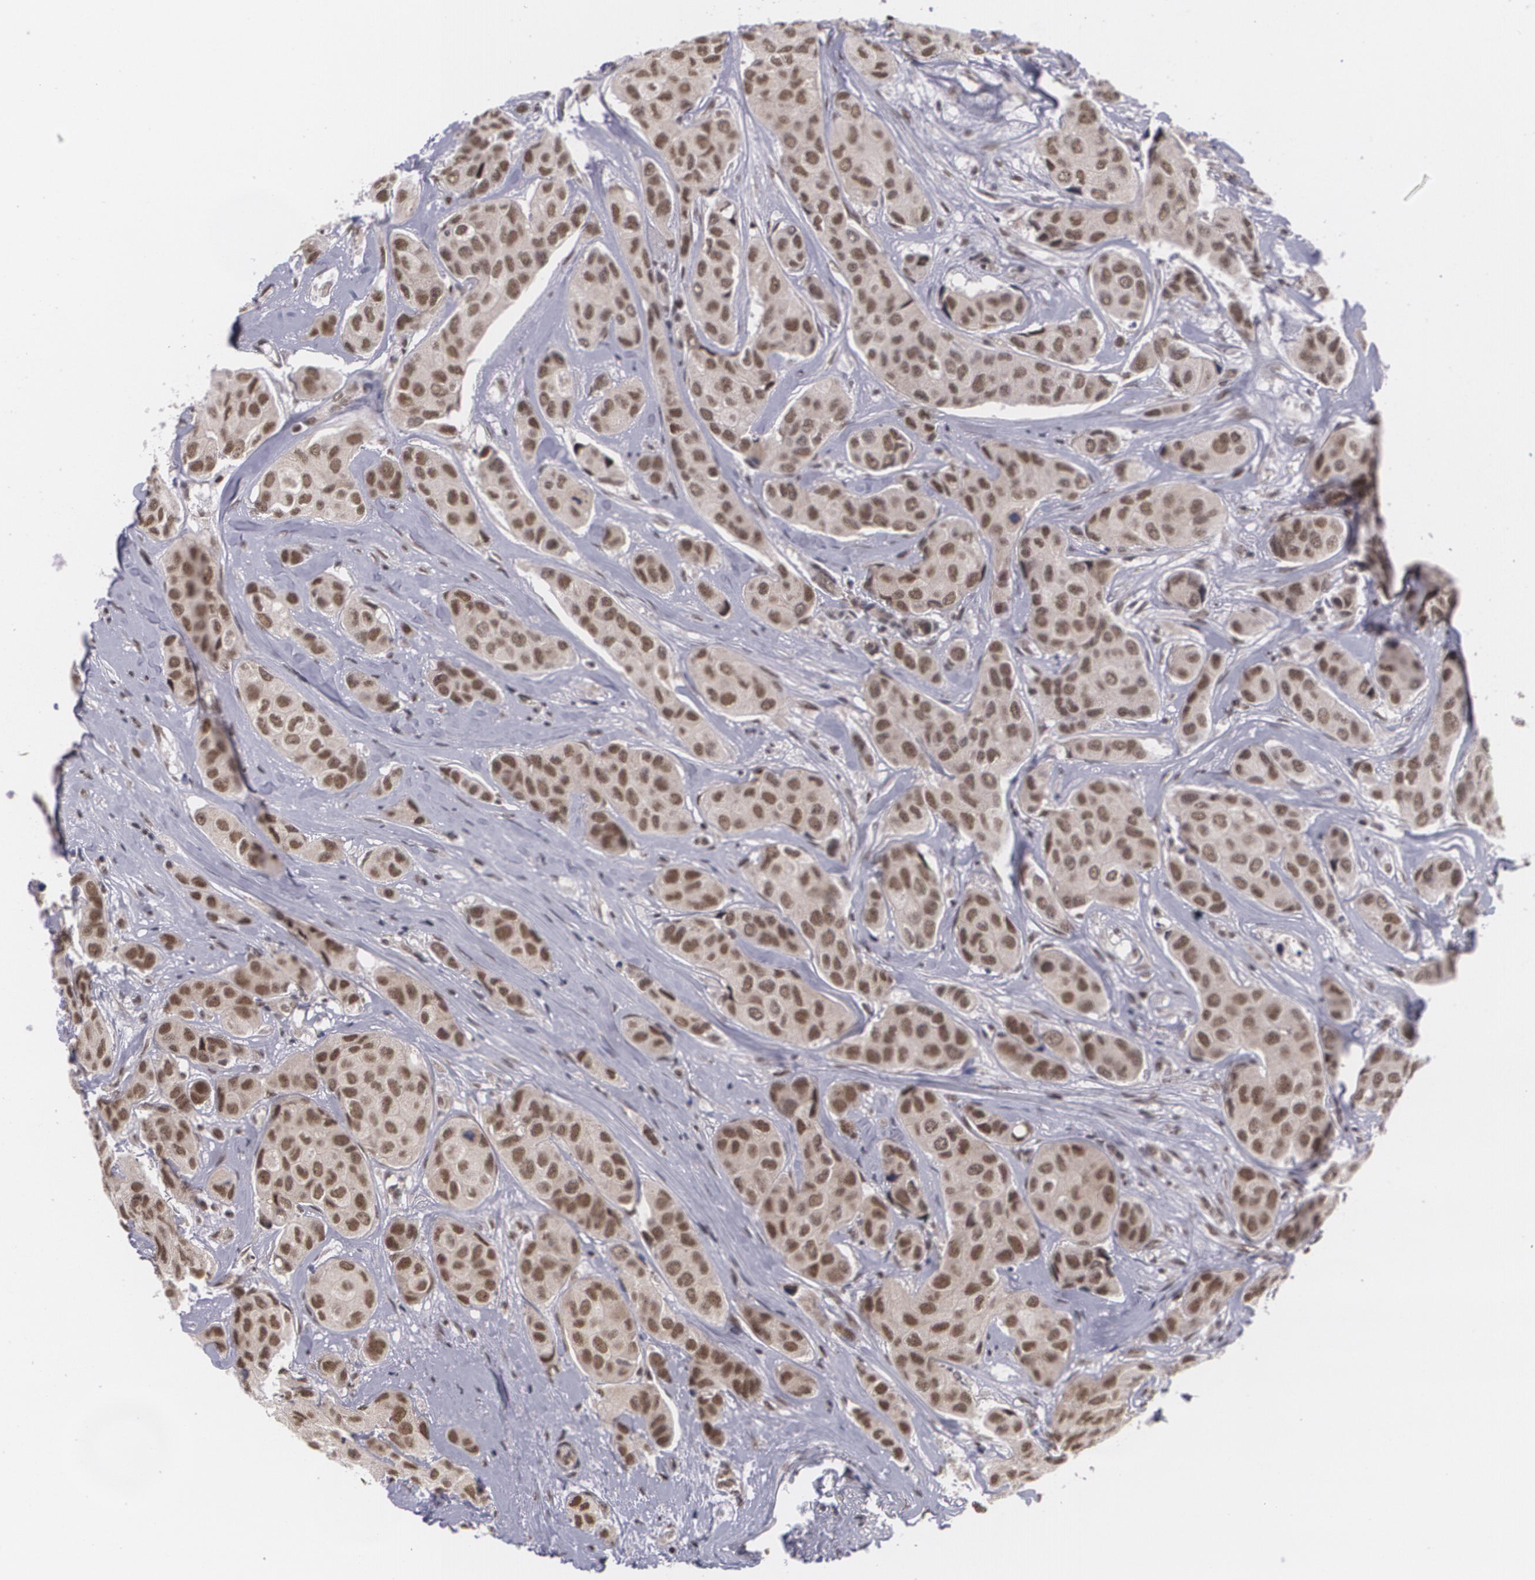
{"staining": {"intensity": "moderate", "quantity": ">75%", "location": "nuclear"}, "tissue": "breast cancer", "cell_type": "Tumor cells", "image_type": "cancer", "snomed": [{"axis": "morphology", "description": "Duct carcinoma"}, {"axis": "topography", "description": "Breast"}], "caption": "Human breast cancer stained for a protein (brown) displays moderate nuclear positive expression in approximately >75% of tumor cells.", "gene": "ALX1", "patient": {"sex": "female", "age": 68}}